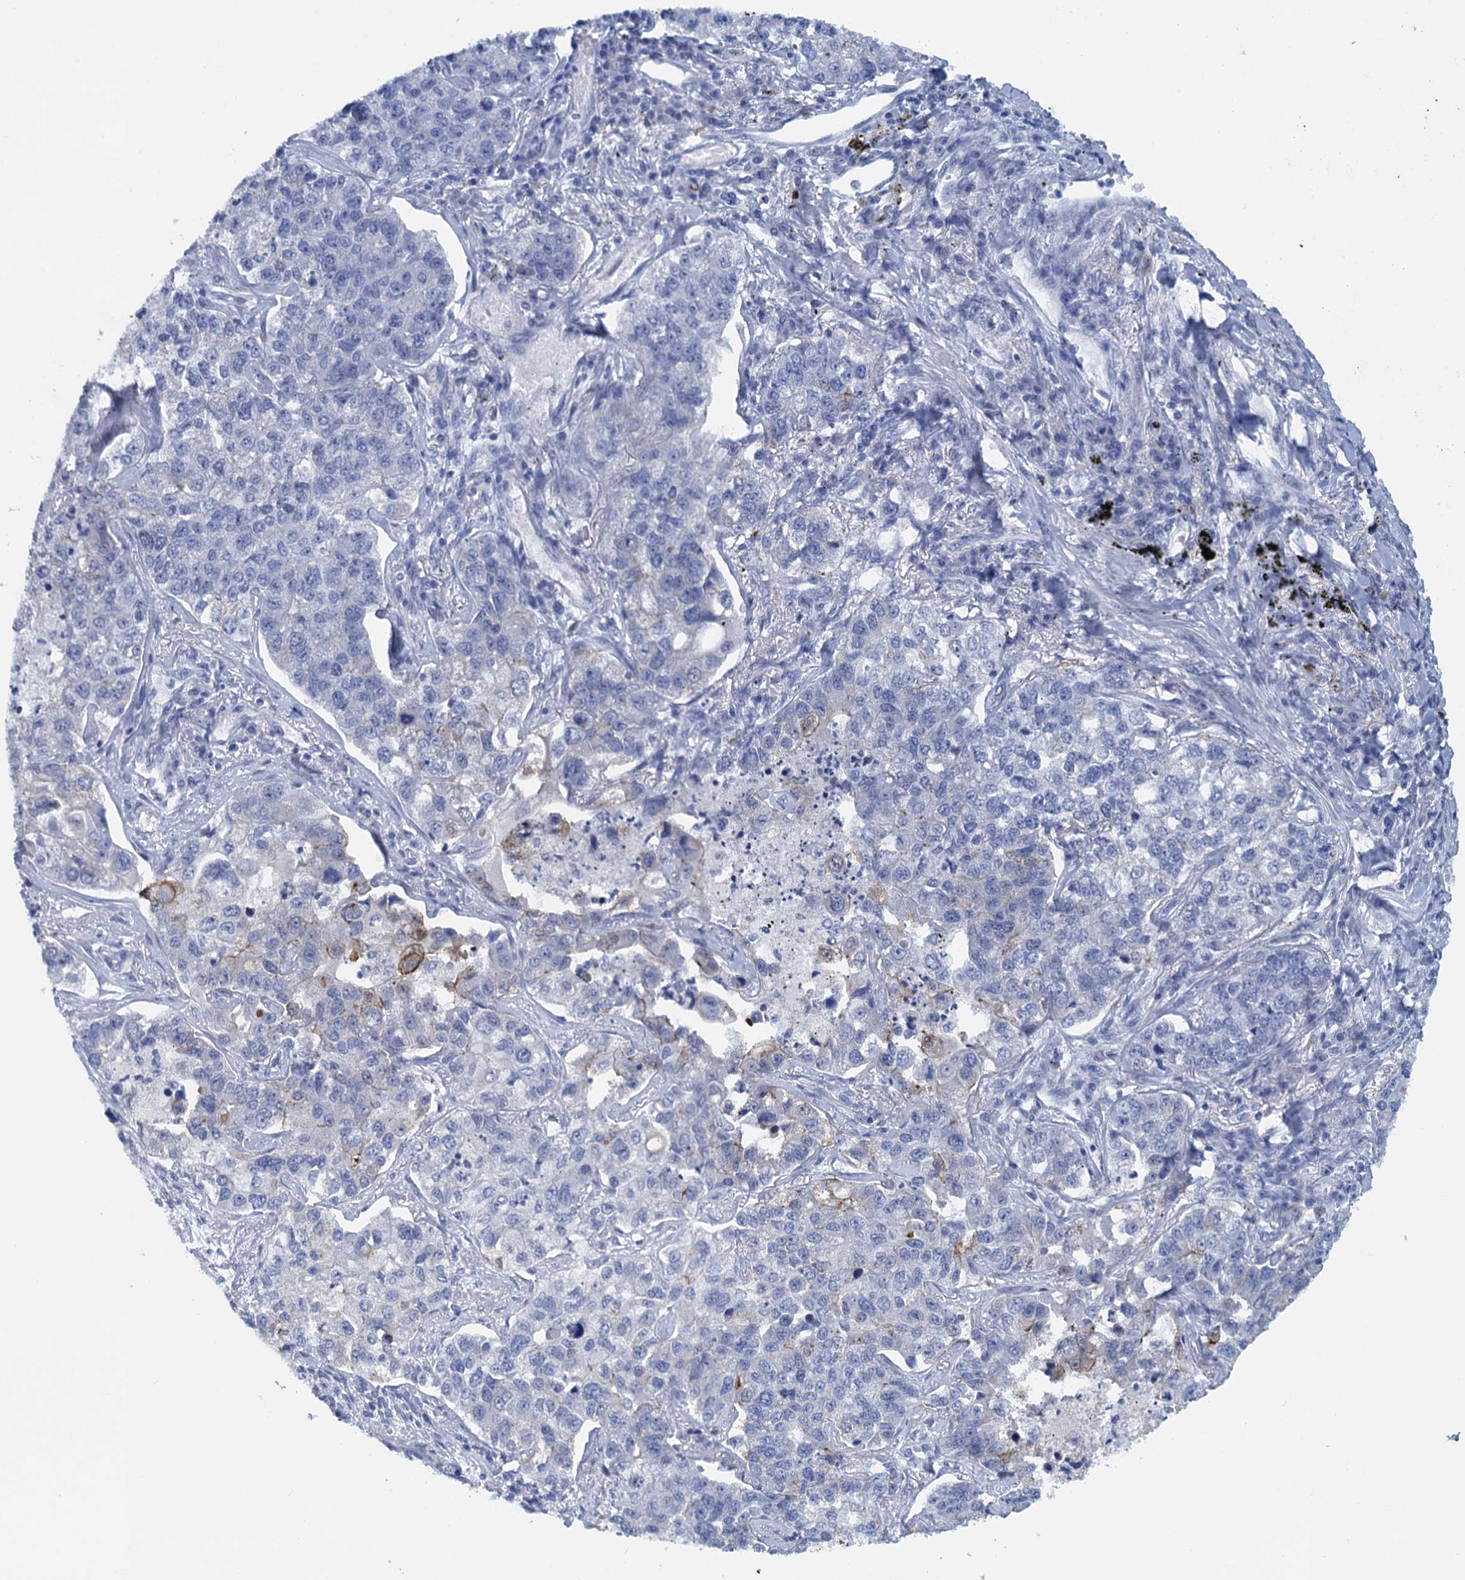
{"staining": {"intensity": "negative", "quantity": "none", "location": "none"}, "tissue": "lung cancer", "cell_type": "Tumor cells", "image_type": "cancer", "snomed": [{"axis": "morphology", "description": "Adenocarcinoma, NOS"}, {"axis": "topography", "description": "Lung"}], "caption": "DAB immunohistochemical staining of human lung adenocarcinoma reveals no significant positivity in tumor cells.", "gene": "SCEL", "patient": {"sex": "male", "age": 49}}